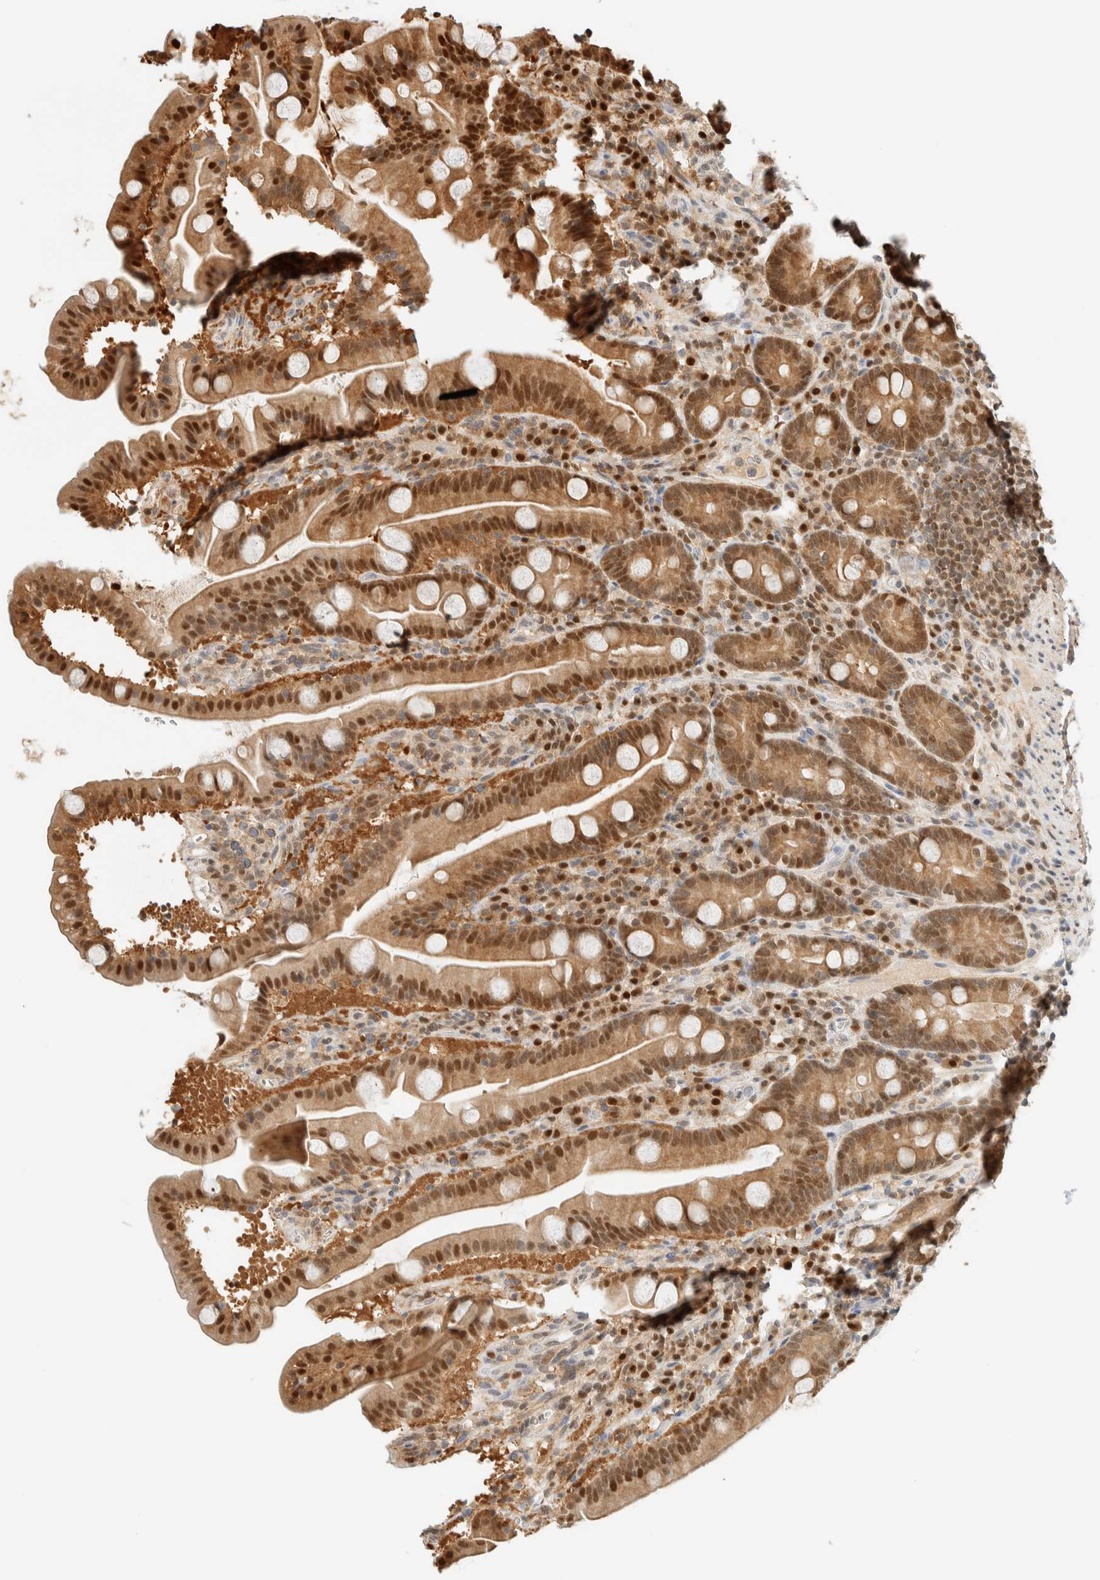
{"staining": {"intensity": "moderate", "quantity": ">75%", "location": "cytoplasmic/membranous,nuclear"}, "tissue": "duodenum", "cell_type": "Glandular cells", "image_type": "normal", "snomed": [{"axis": "morphology", "description": "Normal tissue, NOS"}, {"axis": "topography", "description": "Duodenum"}], "caption": "An IHC image of unremarkable tissue is shown. Protein staining in brown highlights moderate cytoplasmic/membranous,nuclear positivity in duodenum within glandular cells.", "gene": "ZBTB37", "patient": {"sex": "male", "age": 54}}